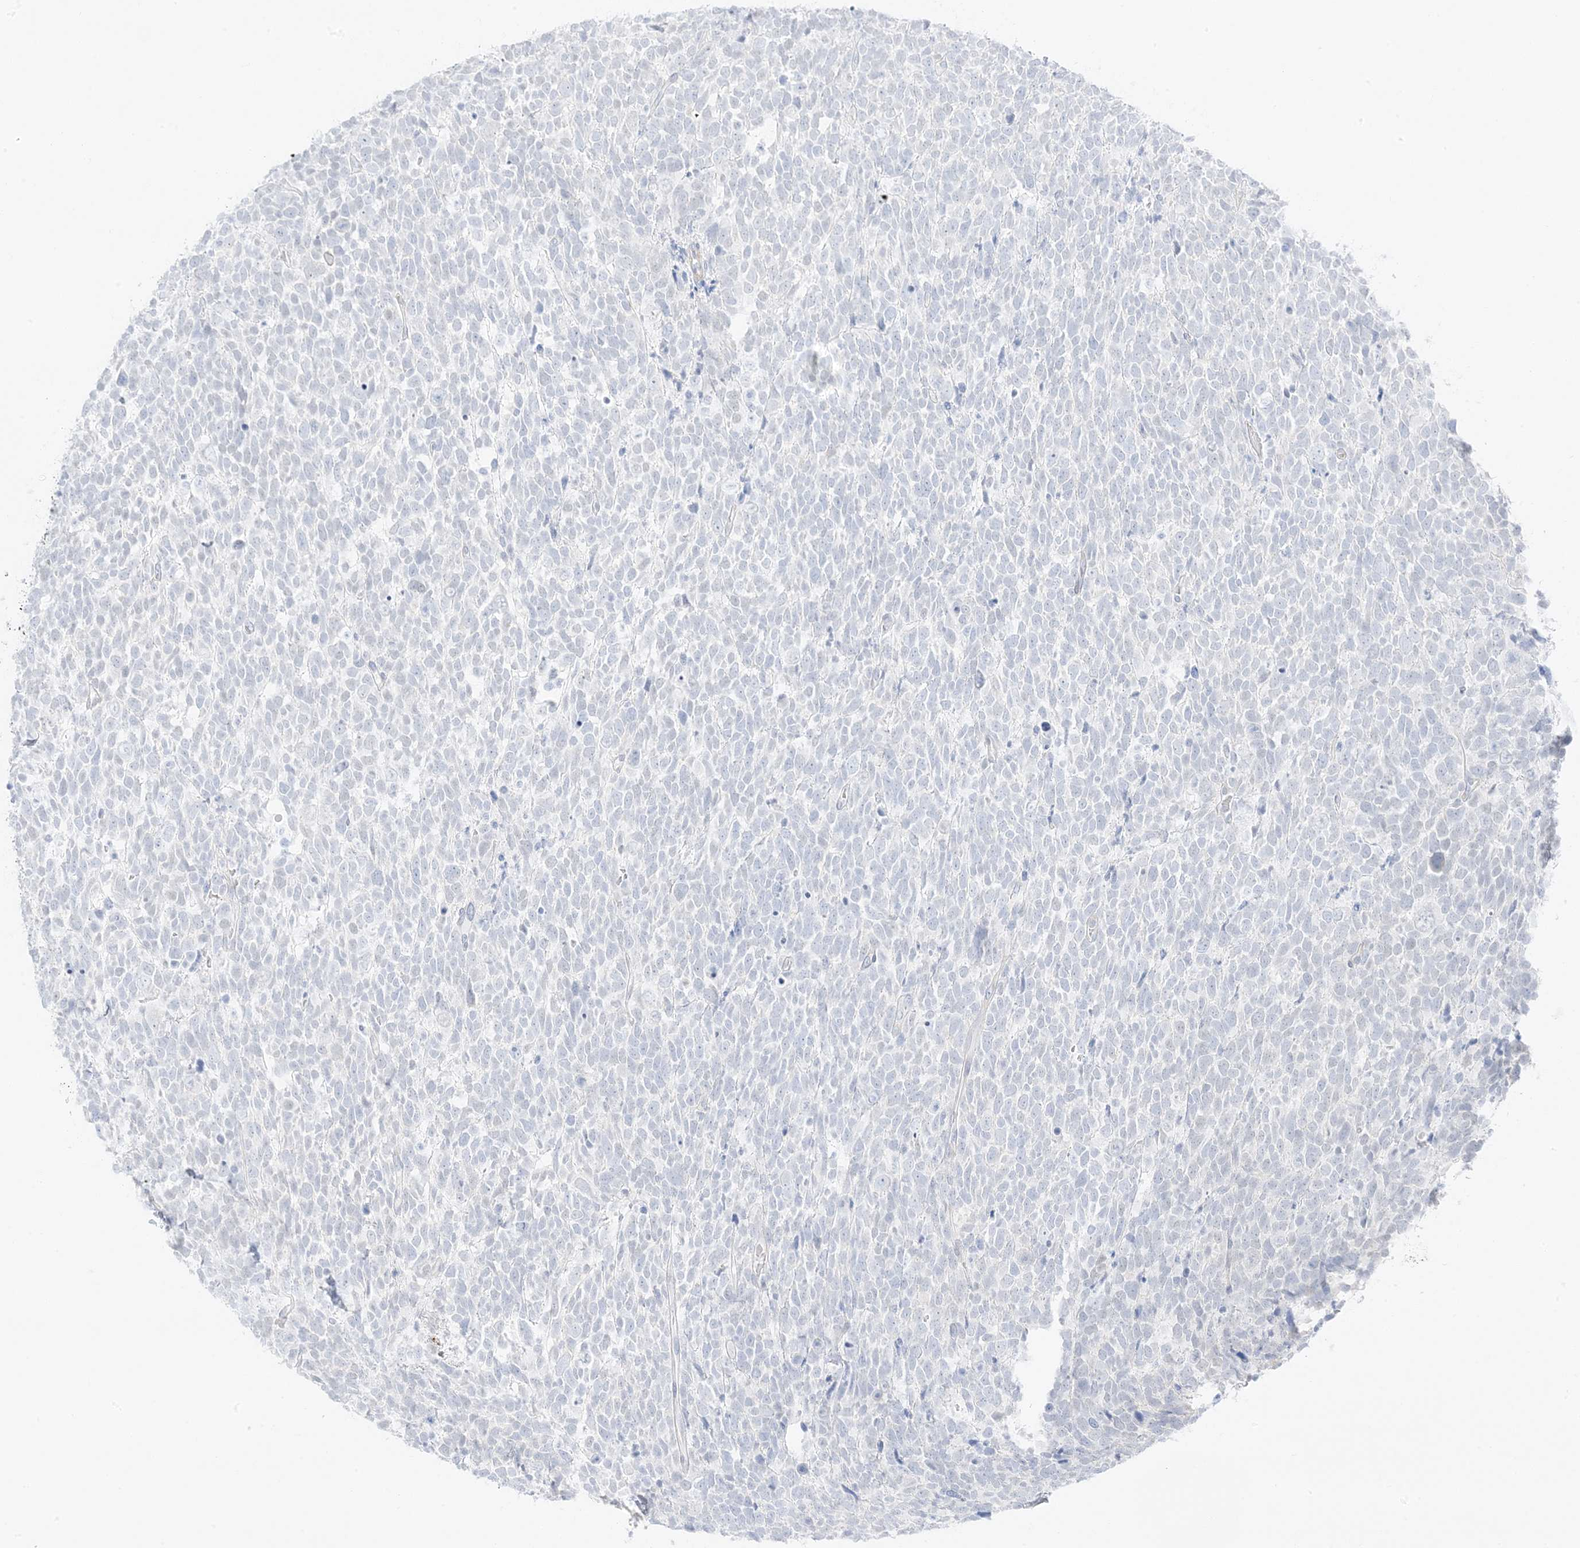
{"staining": {"intensity": "negative", "quantity": "none", "location": "none"}, "tissue": "urothelial cancer", "cell_type": "Tumor cells", "image_type": "cancer", "snomed": [{"axis": "morphology", "description": "Urothelial carcinoma, High grade"}, {"axis": "topography", "description": "Urinary bladder"}], "caption": "Image shows no significant protein positivity in tumor cells of urothelial cancer.", "gene": "SLC22A13", "patient": {"sex": "female", "age": 82}}